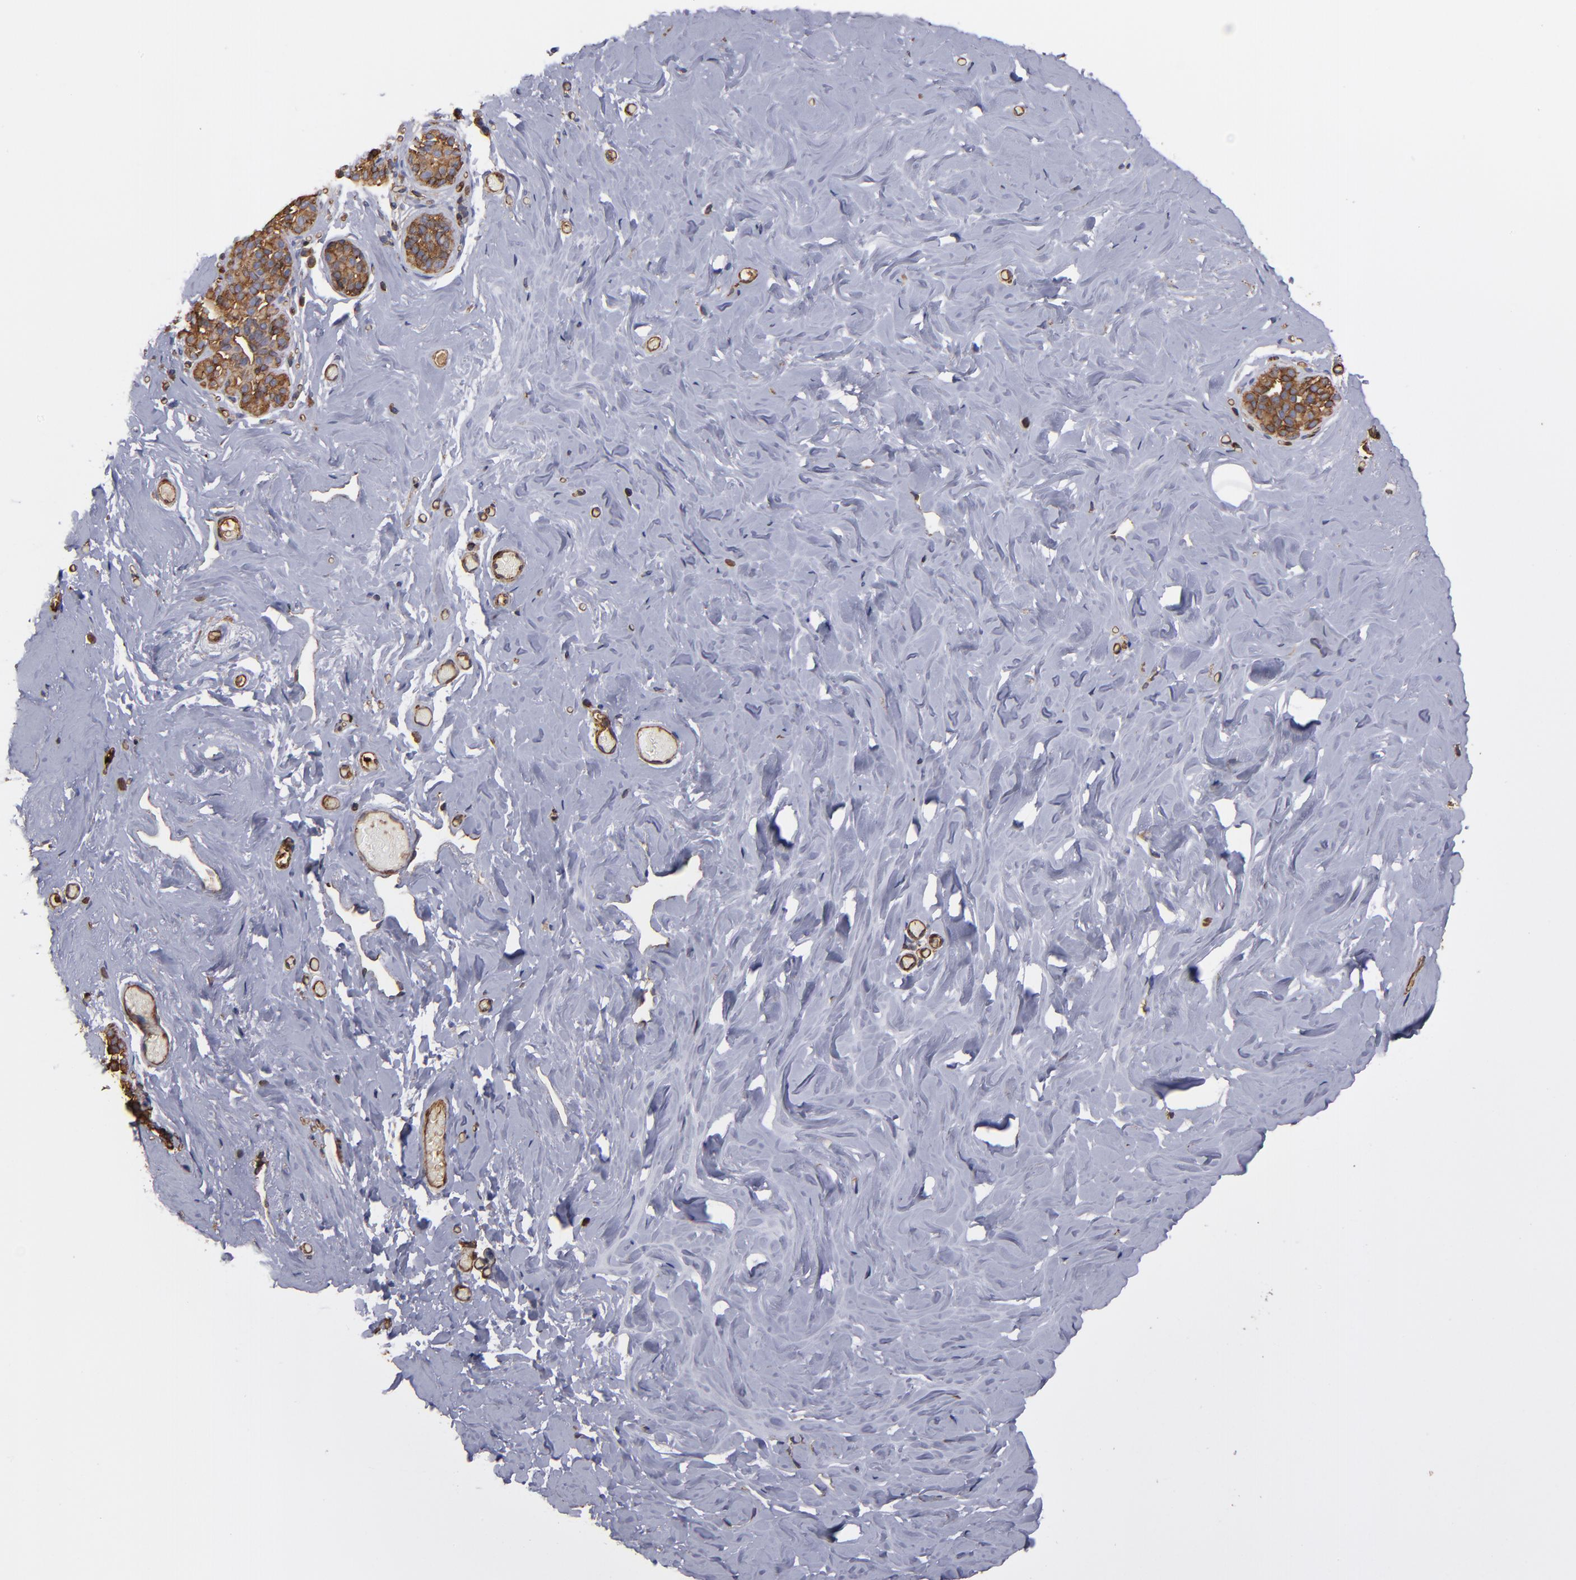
{"staining": {"intensity": "negative", "quantity": "none", "location": "none"}, "tissue": "breast", "cell_type": "Adipocytes", "image_type": "normal", "snomed": [{"axis": "morphology", "description": "Normal tissue, NOS"}, {"axis": "topography", "description": "Breast"}], "caption": "Micrograph shows no significant protein staining in adipocytes of normal breast. The staining is performed using DAB (3,3'-diaminobenzidine) brown chromogen with nuclei counter-stained in using hematoxylin.", "gene": "ACTN4", "patient": {"sex": "female", "age": 75}}